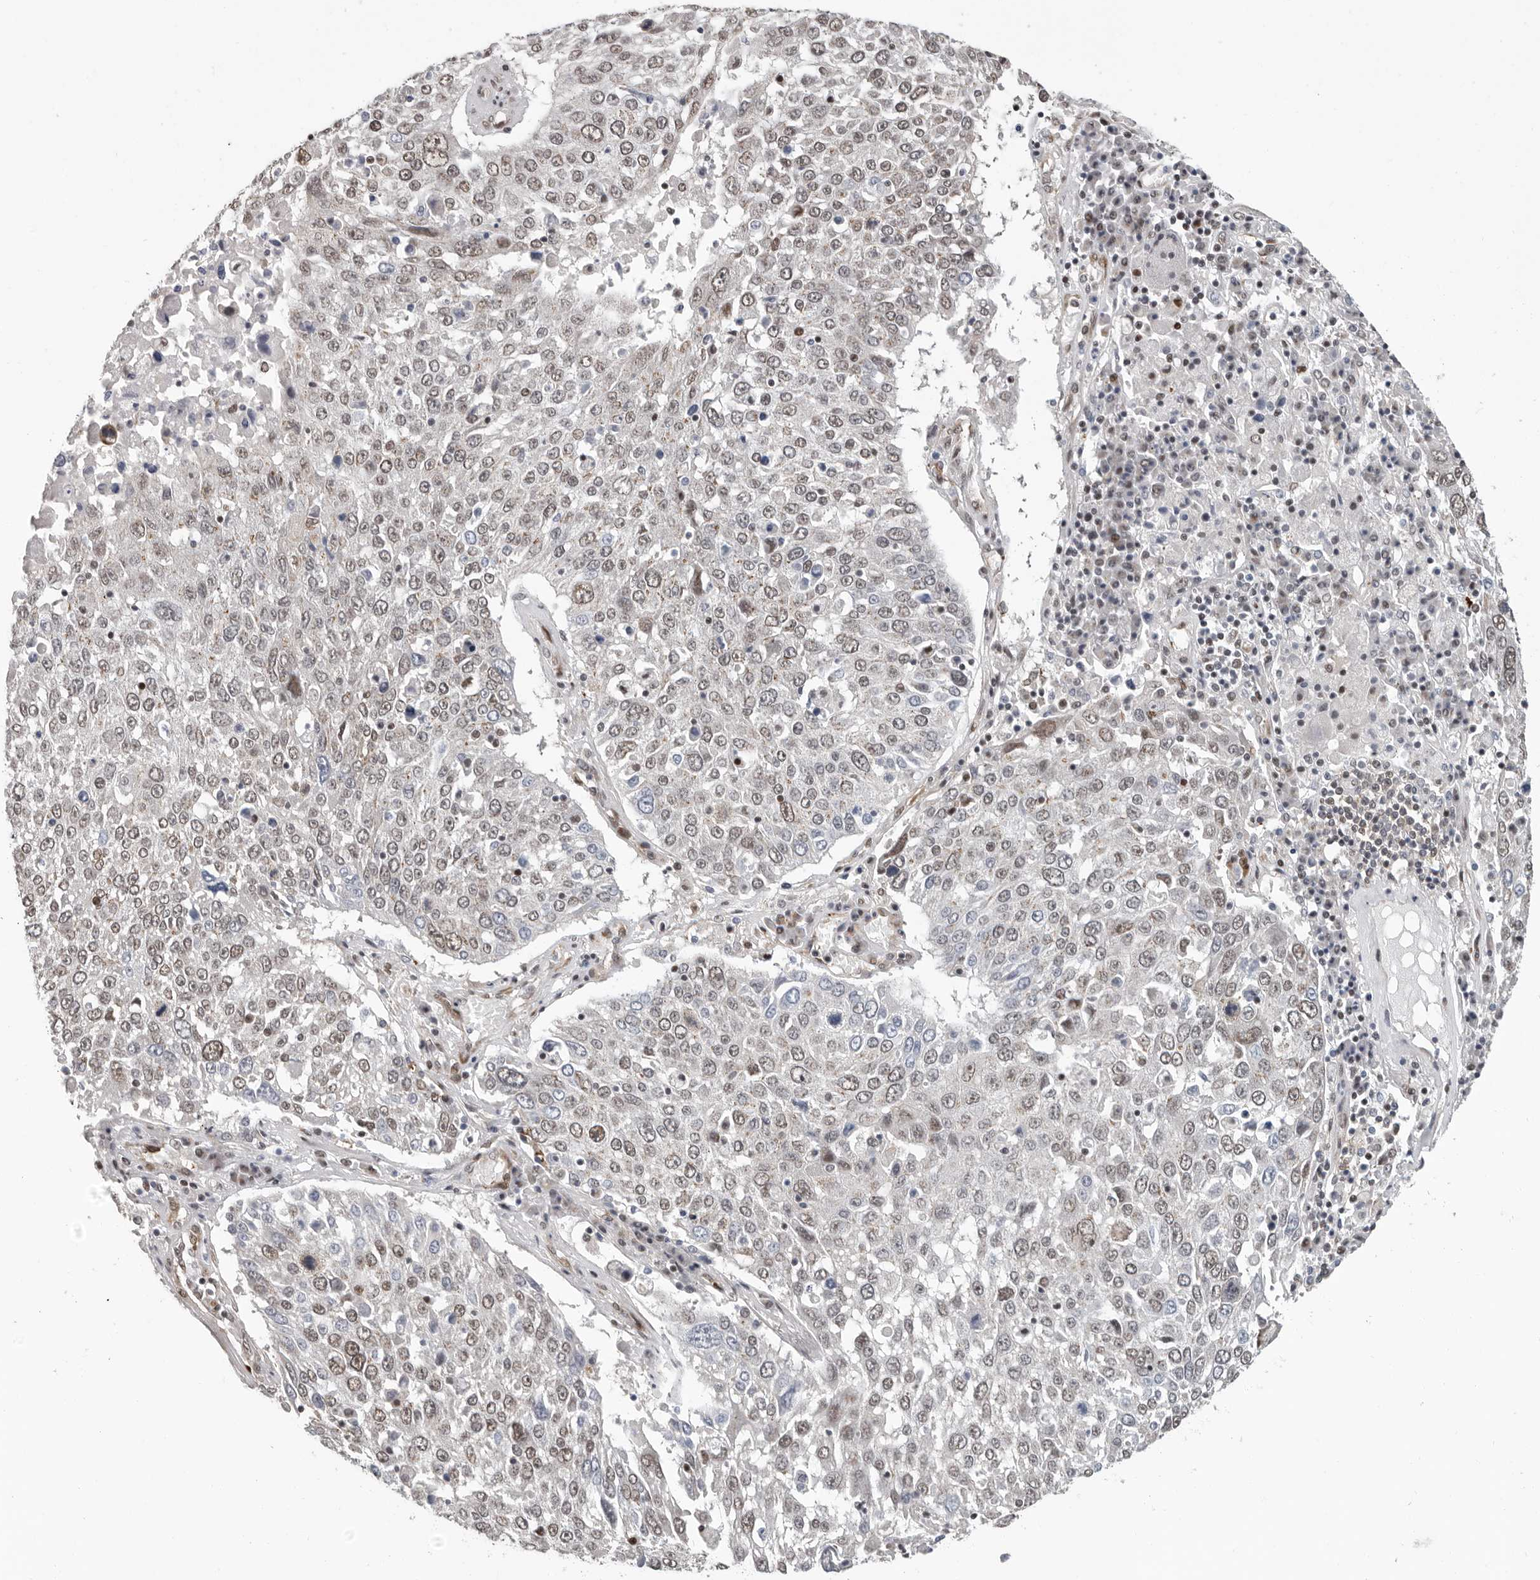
{"staining": {"intensity": "weak", "quantity": "25%-75%", "location": "nuclear"}, "tissue": "lung cancer", "cell_type": "Tumor cells", "image_type": "cancer", "snomed": [{"axis": "morphology", "description": "Squamous cell carcinoma, NOS"}, {"axis": "topography", "description": "Lung"}], "caption": "This micrograph displays IHC staining of human squamous cell carcinoma (lung), with low weak nuclear staining in about 25%-75% of tumor cells.", "gene": "RALGPS2", "patient": {"sex": "male", "age": 65}}